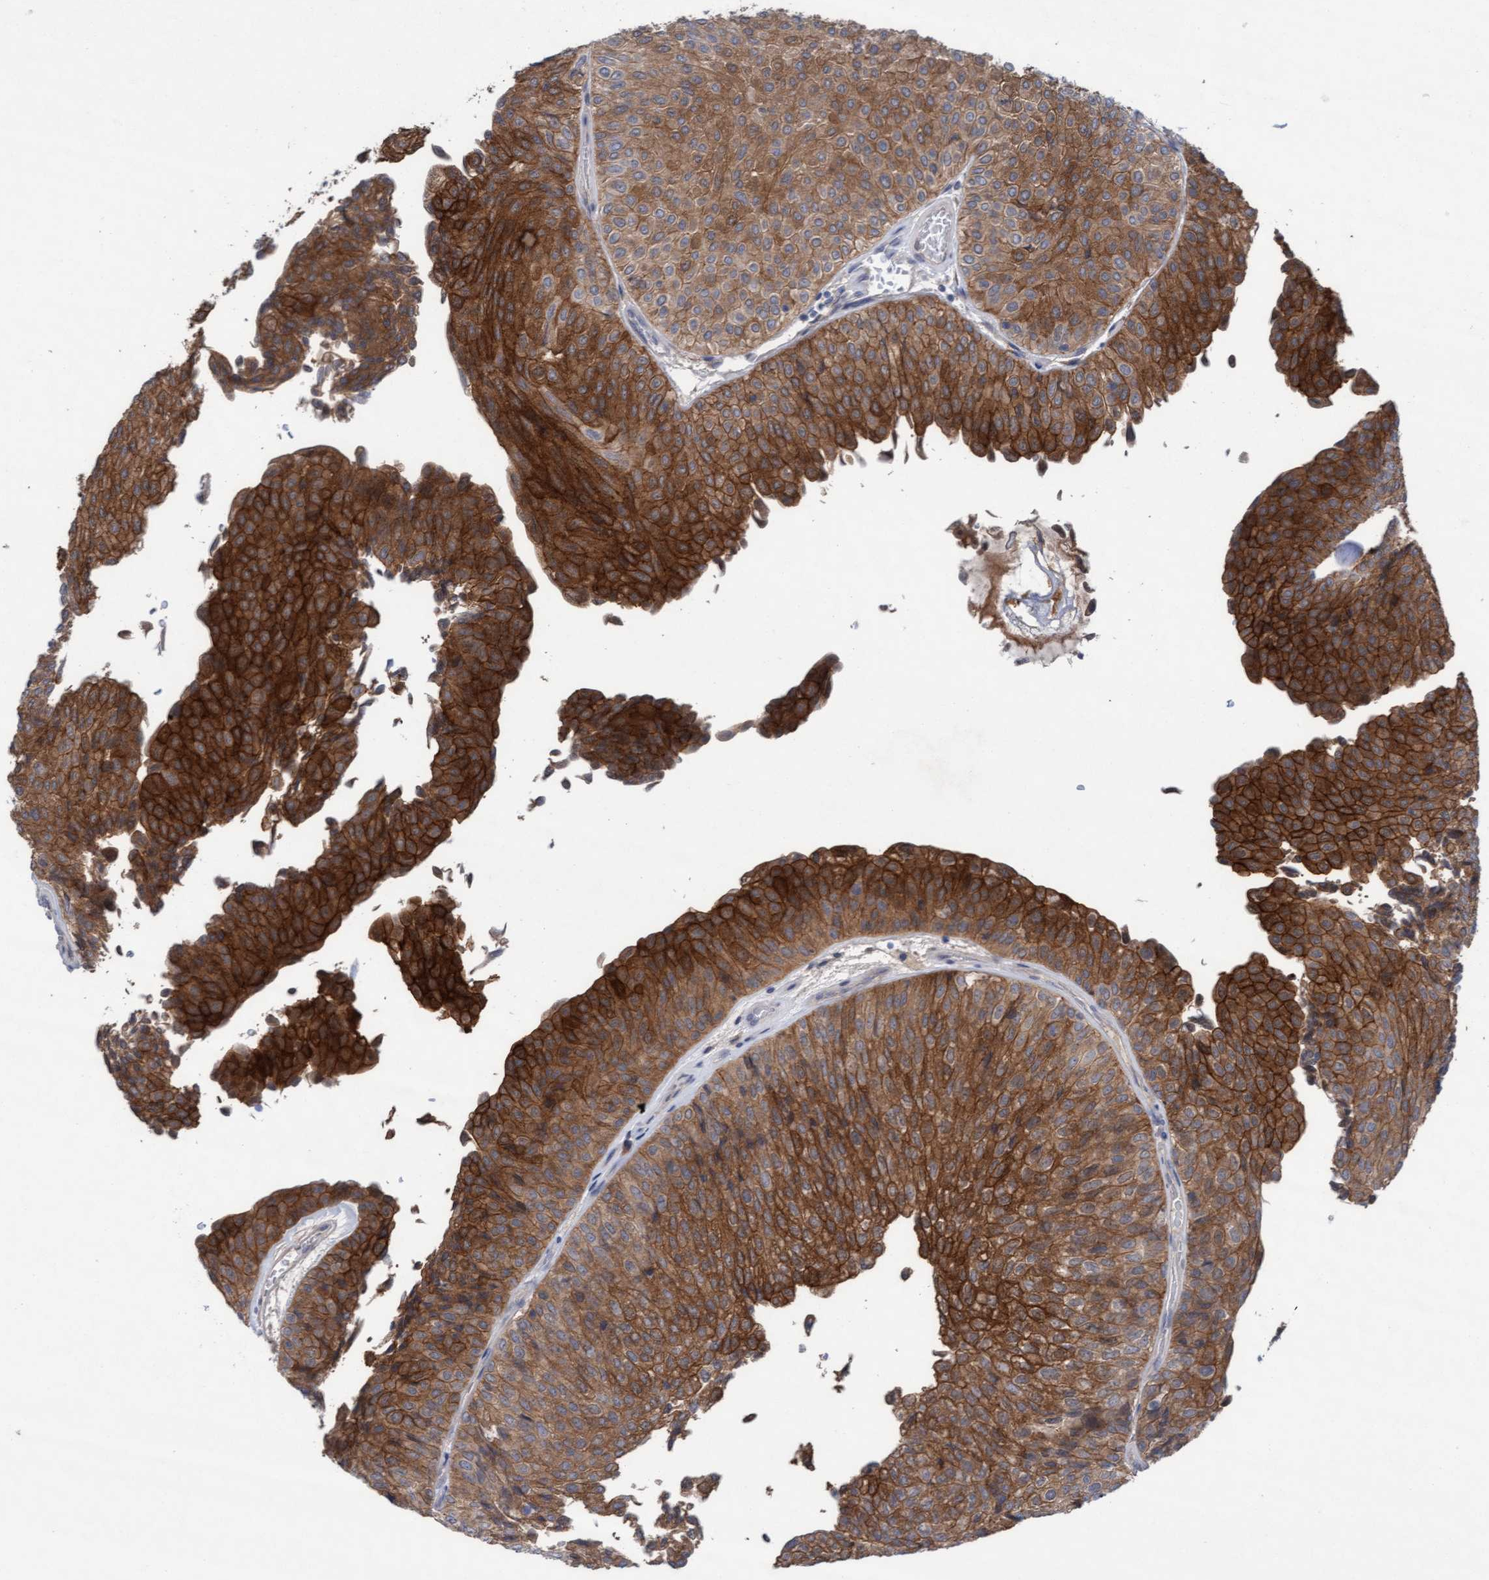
{"staining": {"intensity": "strong", "quantity": ">75%", "location": "cytoplasmic/membranous"}, "tissue": "urothelial cancer", "cell_type": "Tumor cells", "image_type": "cancer", "snomed": [{"axis": "morphology", "description": "Urothelial carcinoma, Low grade"}, {"axis": "topography", "description": "Urinary bladder"}], "caption": "The photomicrograph exhibits a brown stain indicating the presence of a protein in the cytoplasmic/membranous of tumor cells in urothelial carcinoma (low-grade).", "gene": "PLCD1", "patient": {"sex": "male", "age": 78}}